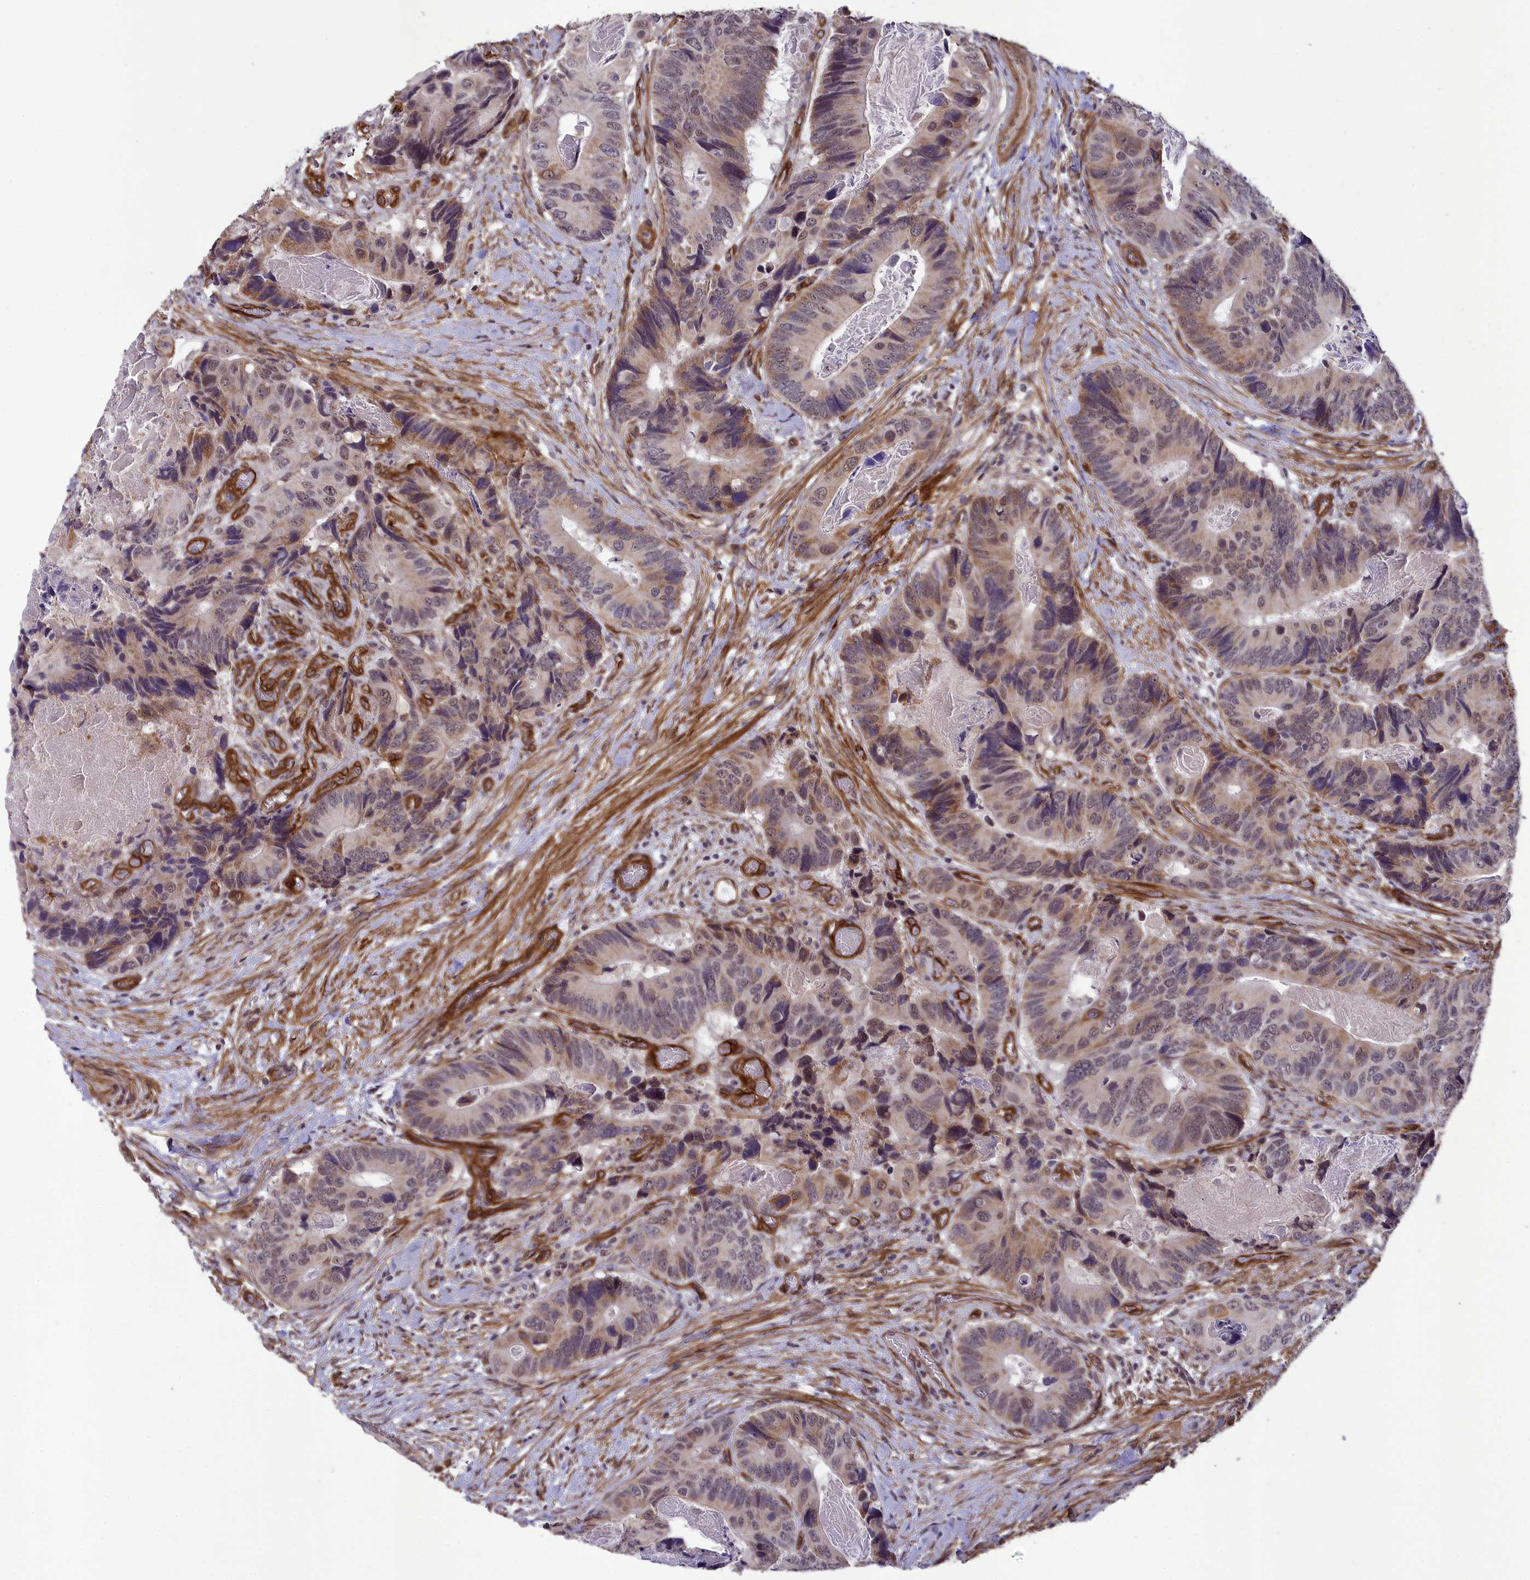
{"staining": {"intensity": "weak", "quantity": "25%-75%", "location": "cytoplasmic/membranous,nuclear"}, "tissue": "colorectal cancer", "cell_type": "Tumor cells", "image_type": "cancer", "snomed": [{"axis": "morphology", "description": "Adenocarcinoma, NOS"}, {"axis": "topography", "description": "Colon"}], "caption": "Immunohistochemical staining of human adenocarcinoma (colorectal) shows low levels of weak cytoplasmic/membranous and nuclear protein expression in about 25%-75% of tumor cells. Using DAB (brown) and hematoxylin (blue) stains, captured at high magnification using brightfield microscopy.", "gene": "TNS1", "patient": {"sex": "male", "age": 84}}